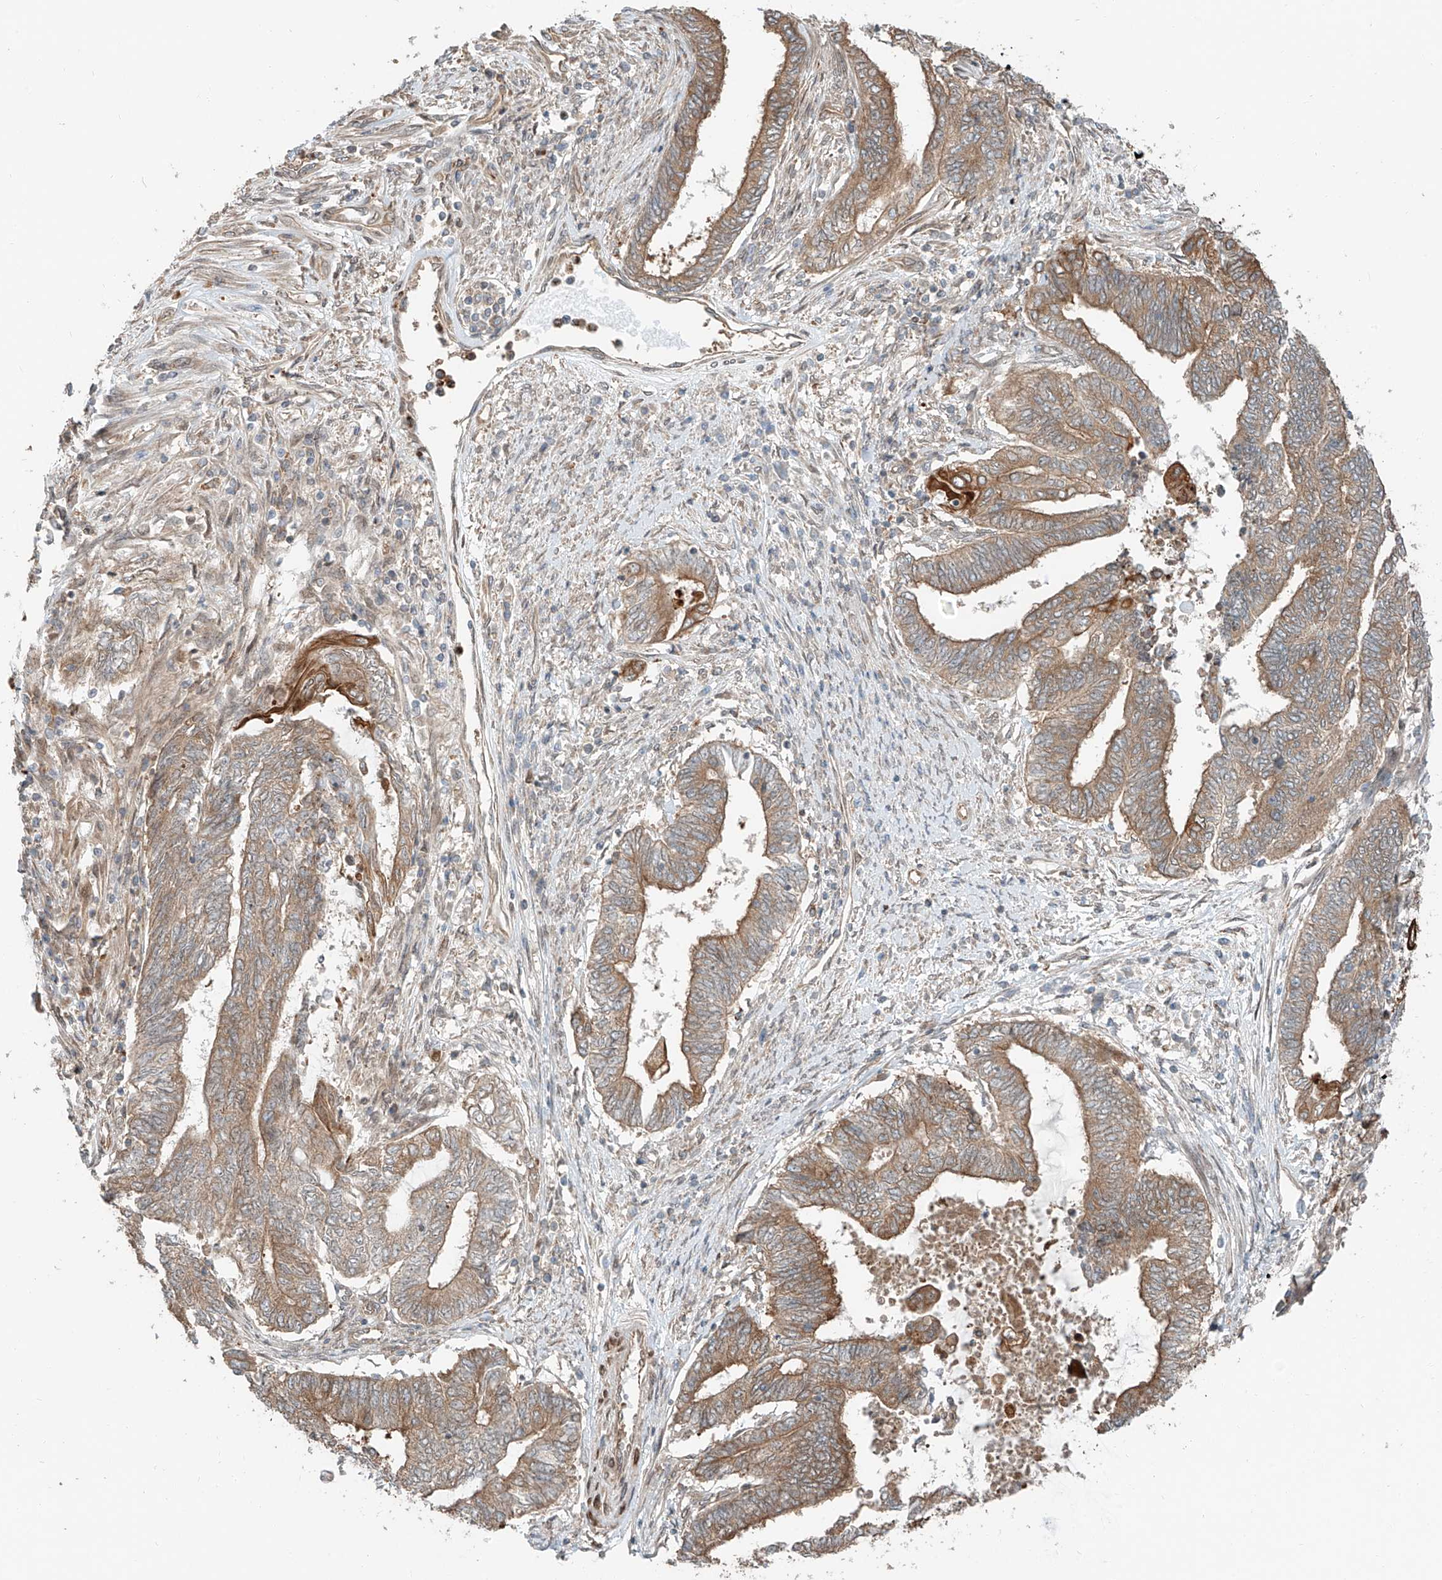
{"staining": {"intensity": "moderate", "quantity": ">75%", "location": "cytoplasmic/membranous"}, "tissue": "endometrial cancer", "cell_type": "Tumor cells", "image_type": "cancer", "snomed": [{"axis": "morphology", "description": "Adenocarcinoma, NOS"}, {"axis": "topography", "description": "Uterus"}, {"axis": "topography", "description": "Endometrium"}], "caption": "Human endometrial adenocarcinoma stained with a protein marker displays moderate staining in tumor cells.", "gene": "CEP162", "patient": {"sex": "female", "age": 70}}